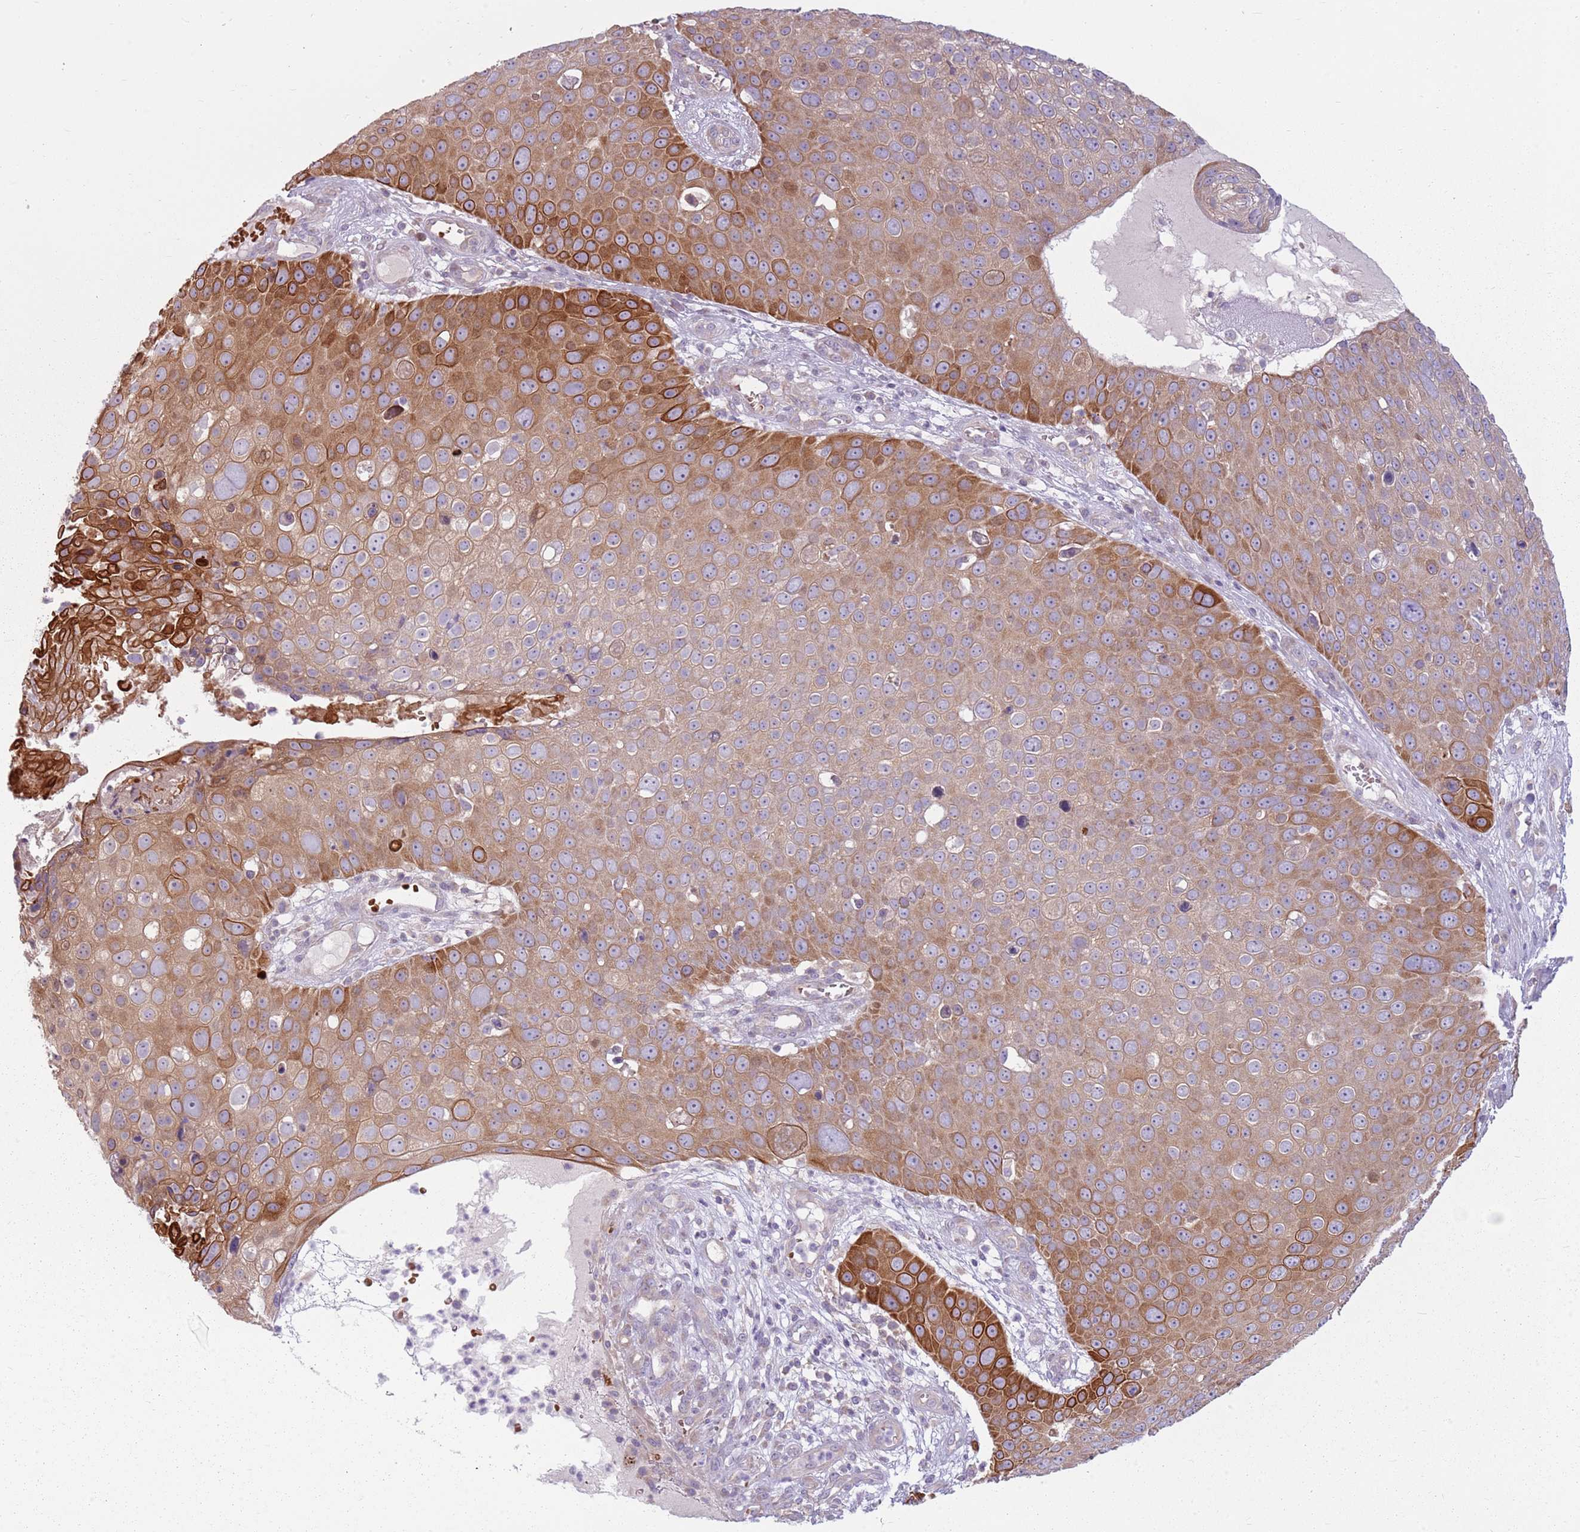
{"staining": {"intensity": "moderate", "quantity": "25%-75%", "location": "cytoplasmic/membranous"}, "tissue": "skin cancer", "cell_type": "Tumor cells", "image_type": "cancer", "snomed": [{"axis": "morphology", "description": "Squamous cell carcinoma, NOS"}, {"axis": "topography", "description": "Skin"}], "caption": "IHC (DAB (3,3'-diaminobenzidine)) staining of skin cancer demonstrates moderate cytoplasmic/membranous protein positivity in approximately 25%-75% of tumor cells.", "gene": "HSPA14", "patient": {"sex": "male", "age": 71}}